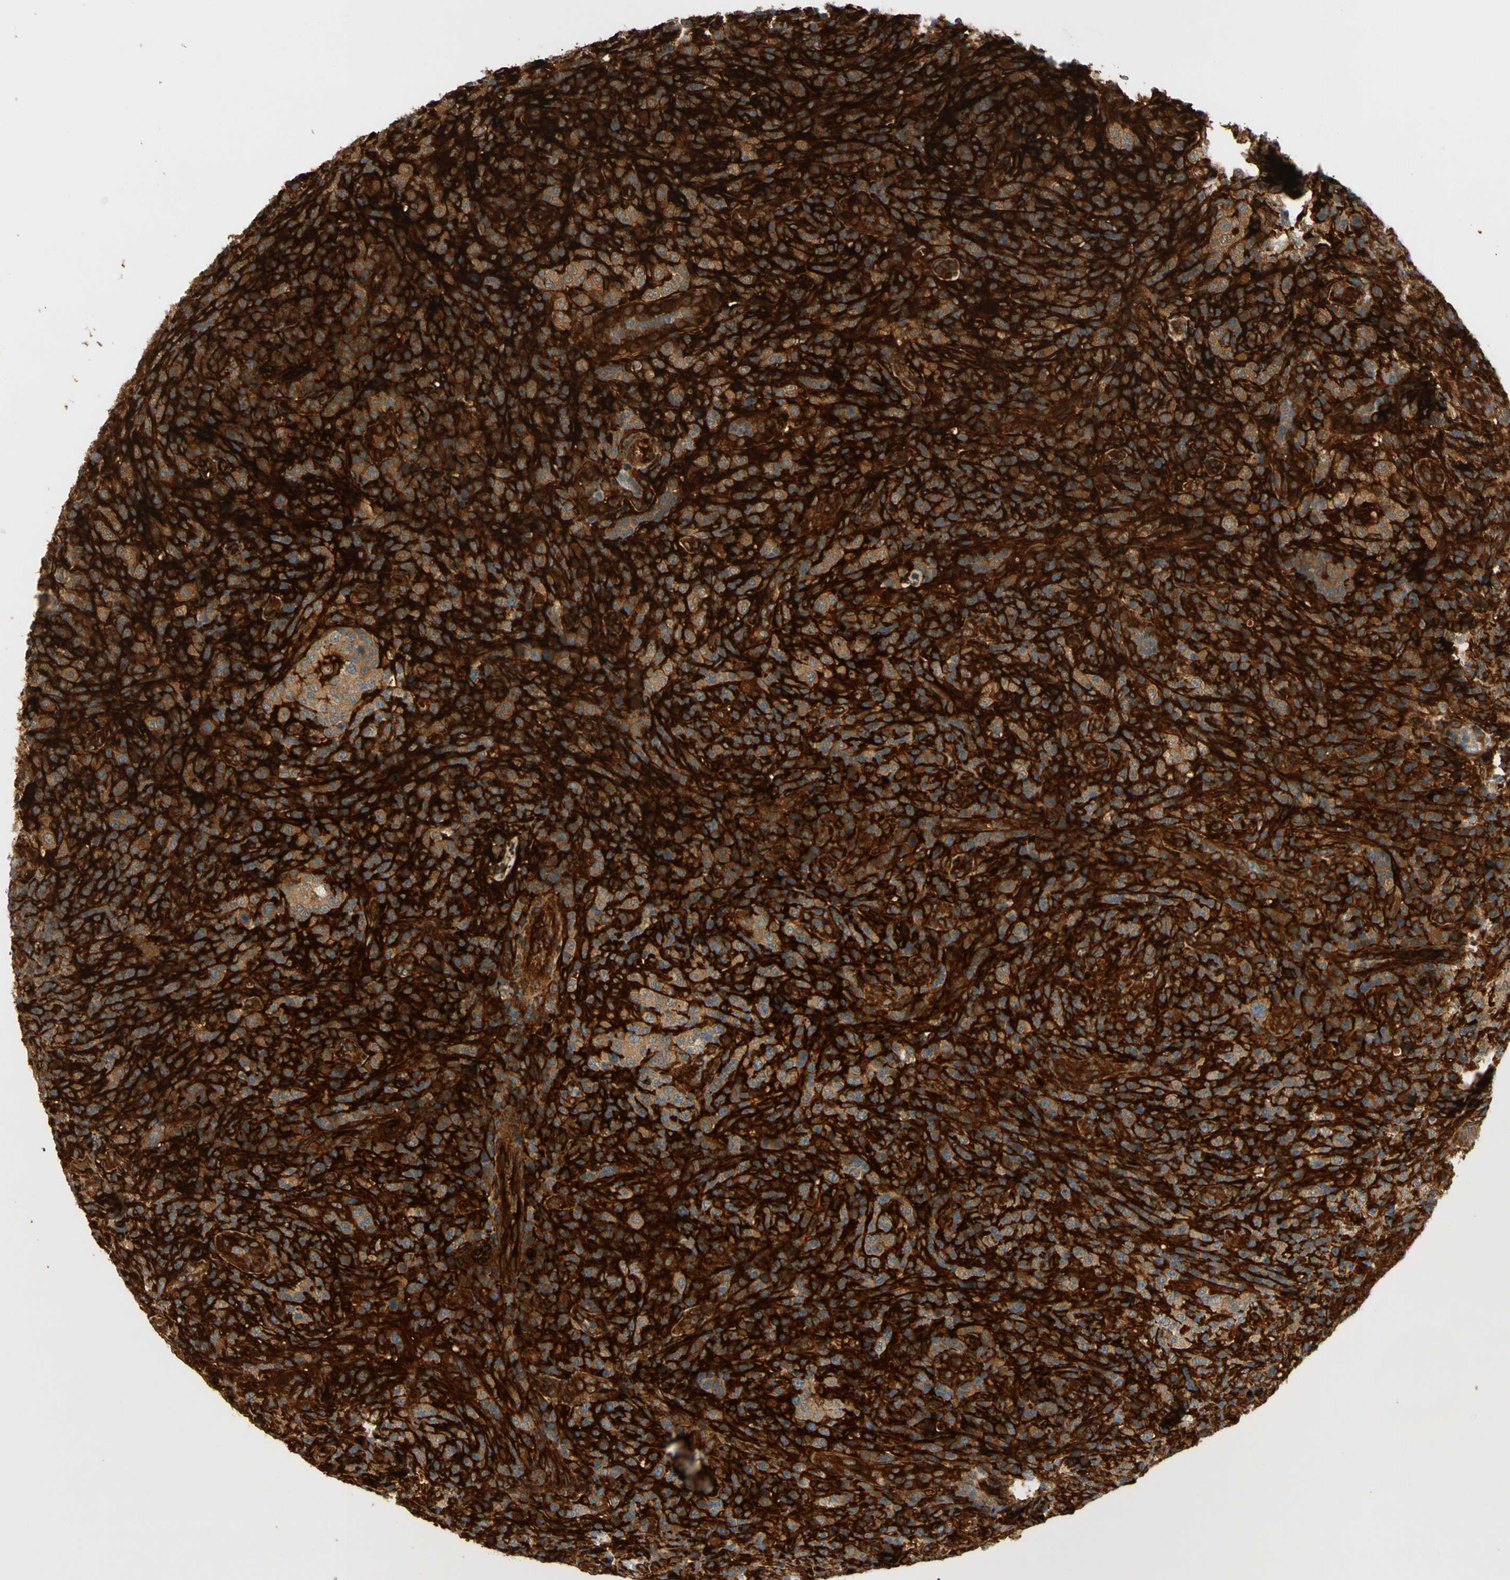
{"staining": {"intensity": "moderate", "quantity": ">75%", "location": "cytoplasmic/membranous"}, "tissue": "lymphoma", "cell_type": "Tumor cells", "image_type": "cancer", "snomed": [{"axis": "morphology", "description": "Malignant lymphoma, non-Hodgkin's type, High grade"}, {"axis": "topography", "description": "Lymph node"}], "caption": "Protein expression analysis of human malignant lymphoma, non-Hodgkin's type (high-grade) reveals moderate cytoplasmic/membranous positivity in about >75% of tumor cells. (Stains: DAB (3,3'-diaminobenzidine) in brown, nuclei in blue, Microscopy: brightfield microscopy at high magnification).", "gene": "PARP14", "patient": {"sex": "female", "age": 76}}